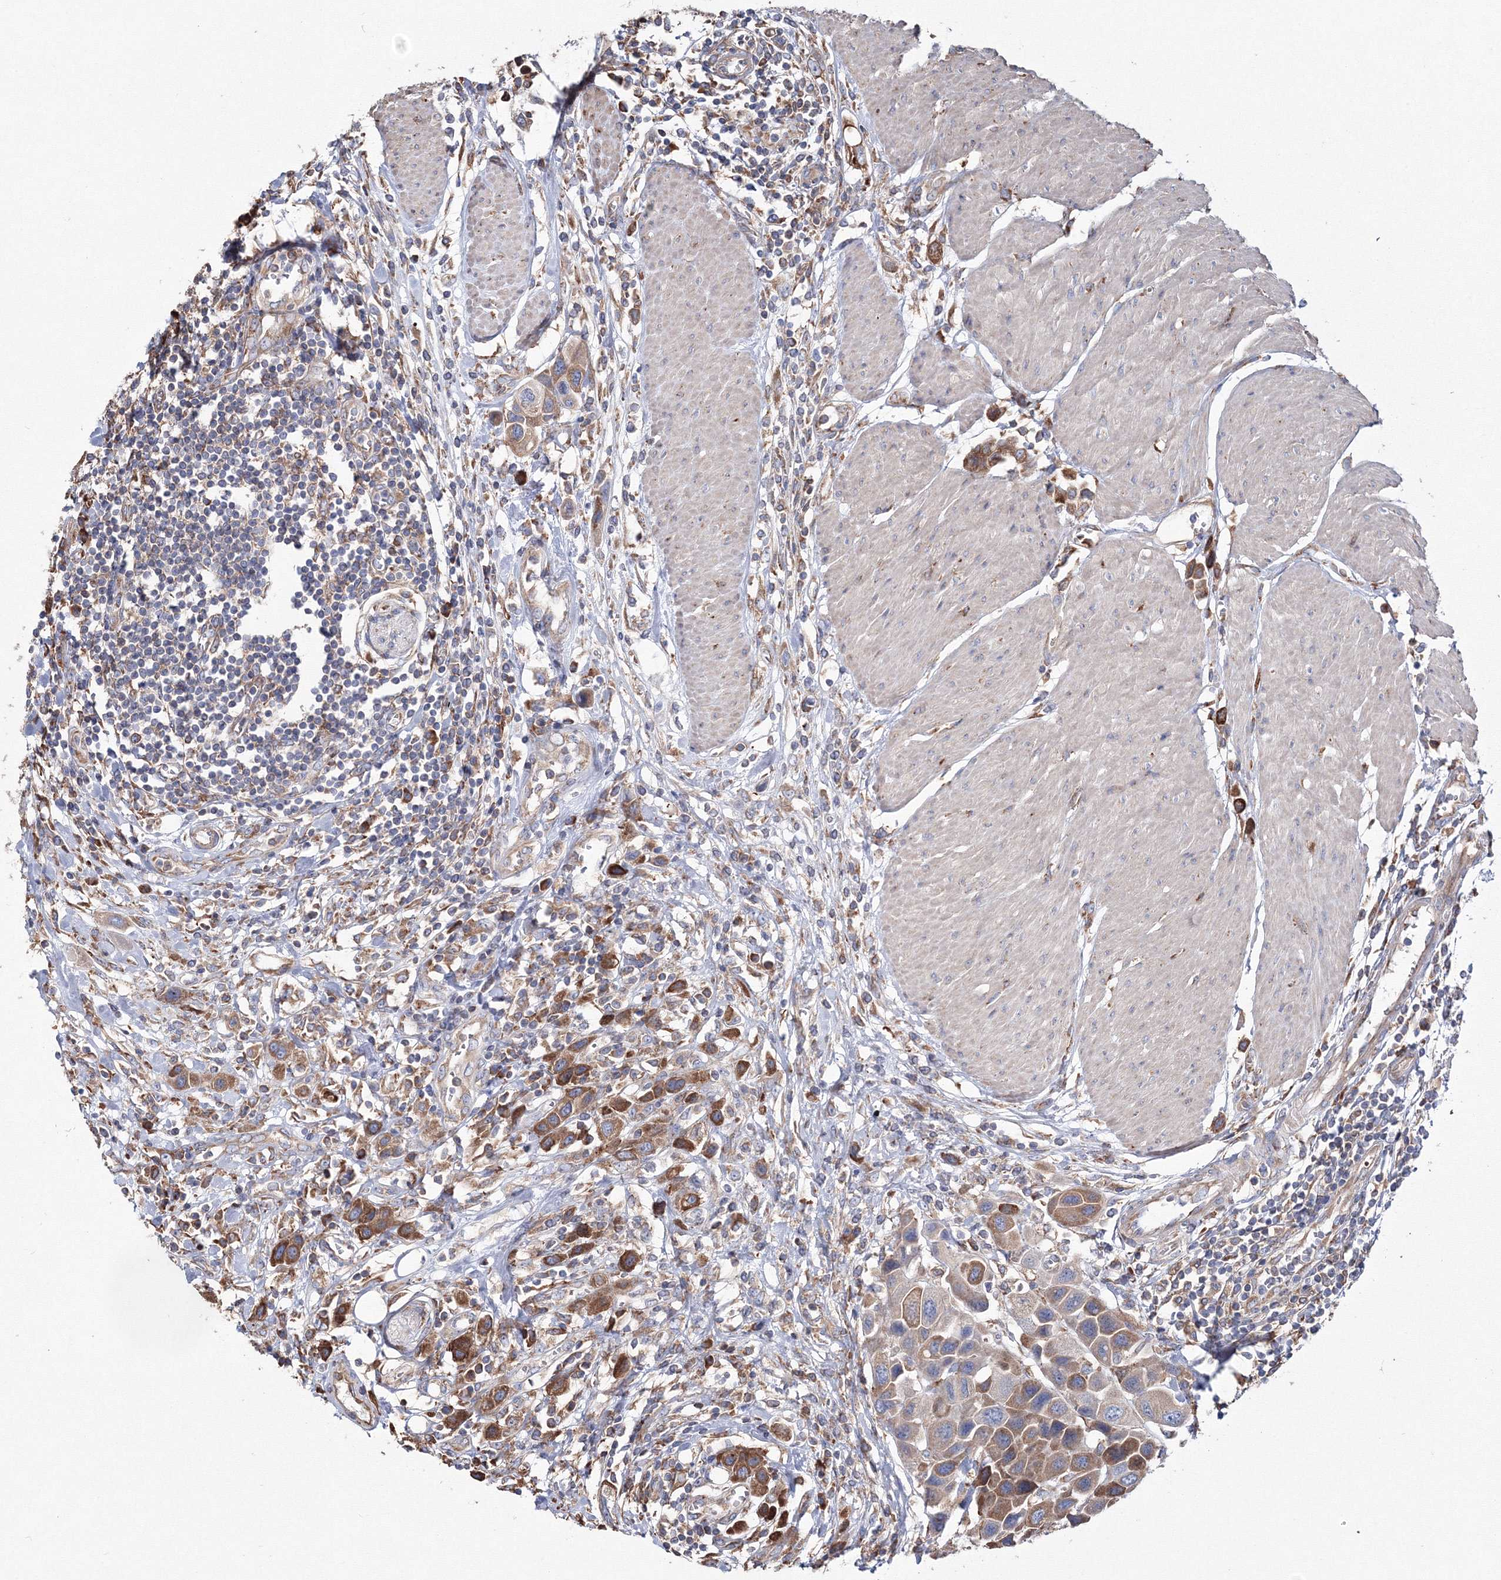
{"staining": {"intensity": "moderate", "quantity": ">75%", "location": "cytoplasmic/membranous"}, "tissue": "urothelial cancer", "cell_type": "Tumor cells", "image_type": "cancer", "snomed": [{"axis": "morphology", "description": "Urothelial carcinoma, High grade"}, {"axis": "topography", "description": "Urinary bladder"}], "caption": "This is a histology image of IHC staining of urothelial carcinoma (high-grade), which shows moderate positivity in the cytoplasmic/membranous of tumor cells.", "gene": "VPS8", "patient": {"sex": "male", "age": 50}}